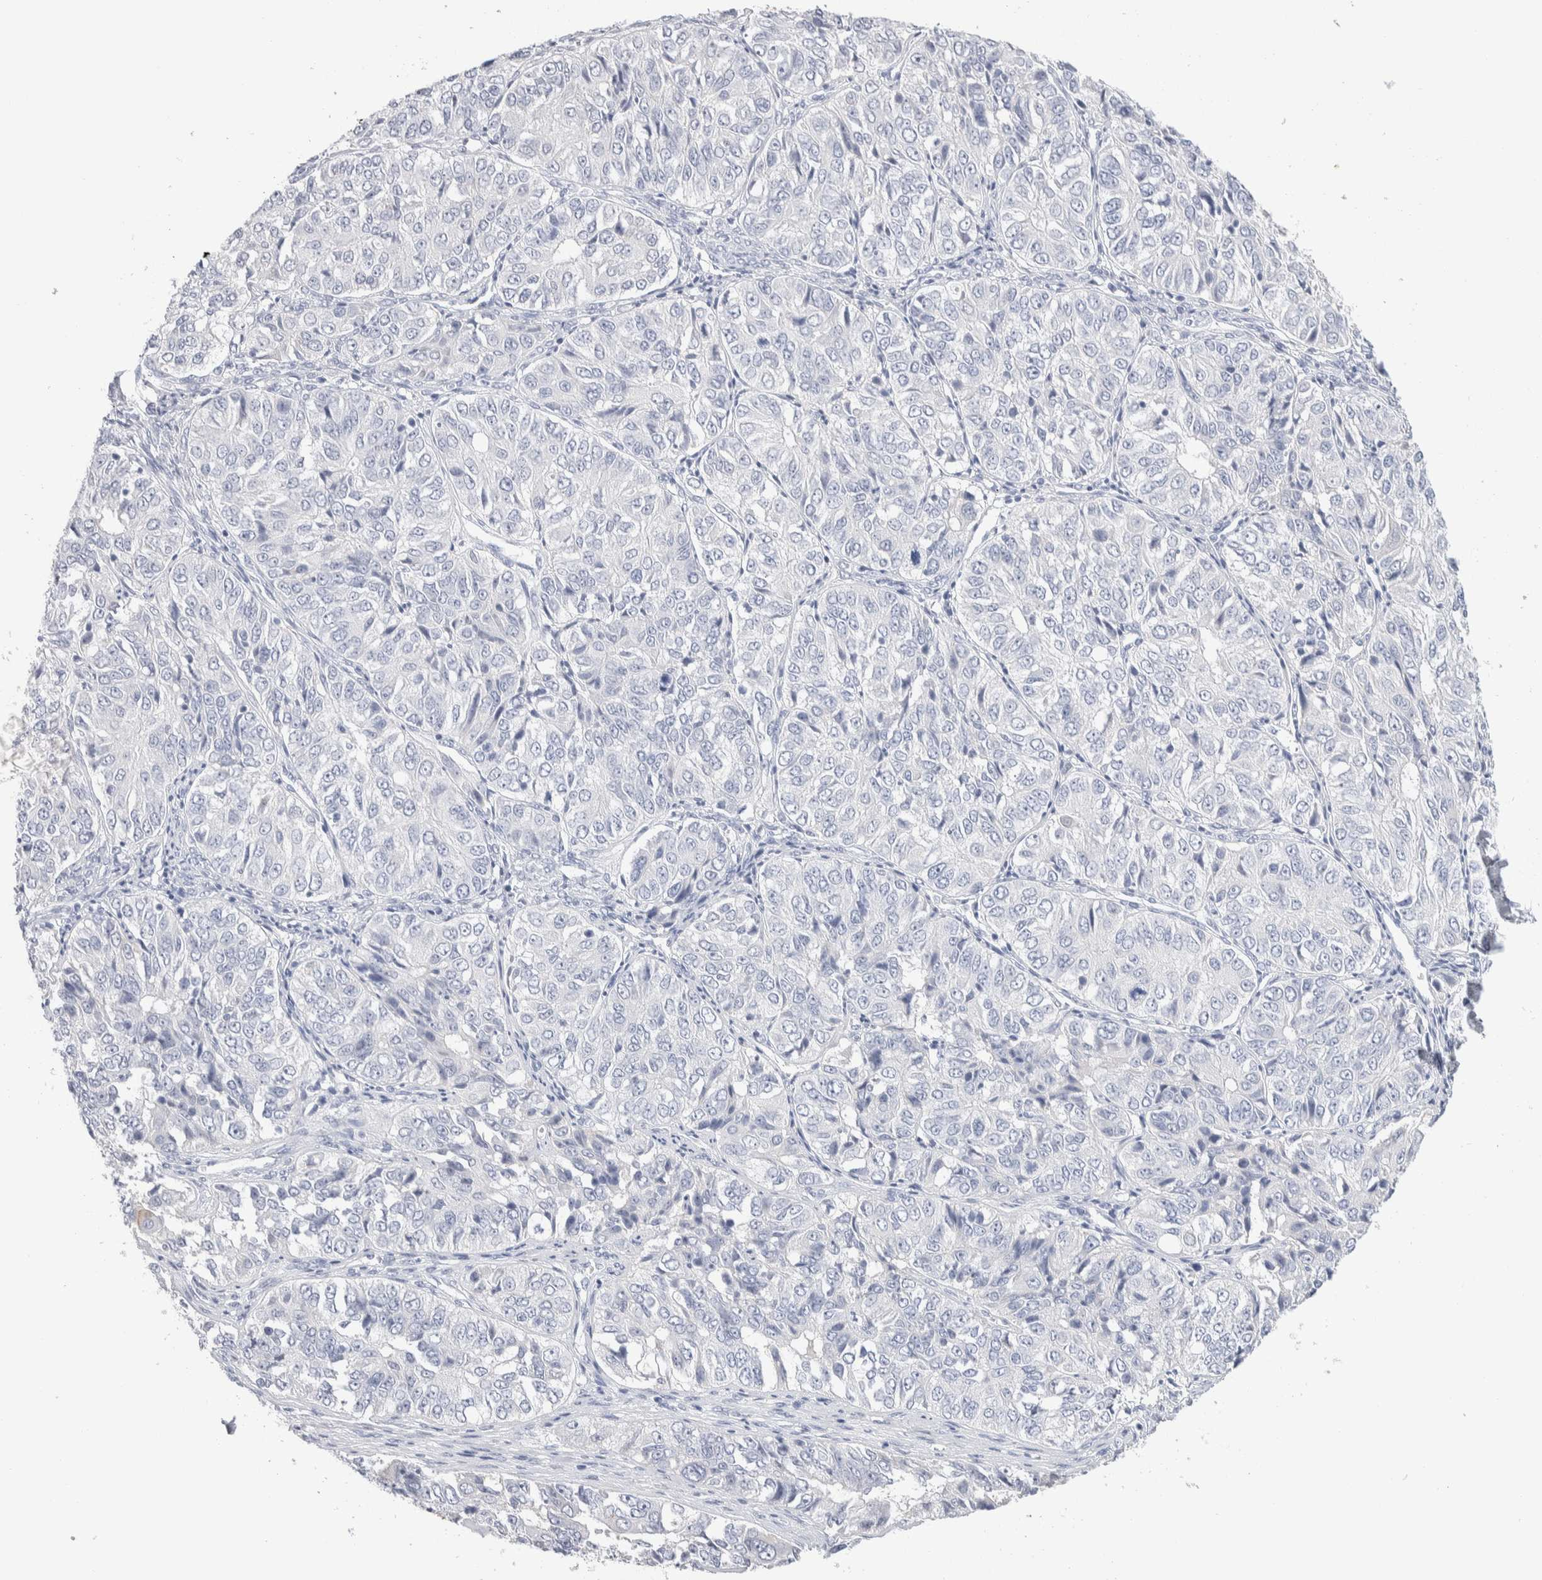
{"staining": {"intensity": "negative", "quantity": "none", "location": "none"}, "tissue": "ovarian cancer", "cell_type": "Tumor cells", "image_type": "cancer", "snomed": [{"axis": "morphology", "description": "Carcinoma, endometroid"}, {"axis": "topography", "description": "Ovary"}], "caption": "Micrograph shows no protein expression in tumor cells of ovarian cancer tissue.", "gene": "GDA", "patient": {"sex": "female", "age": 51}}